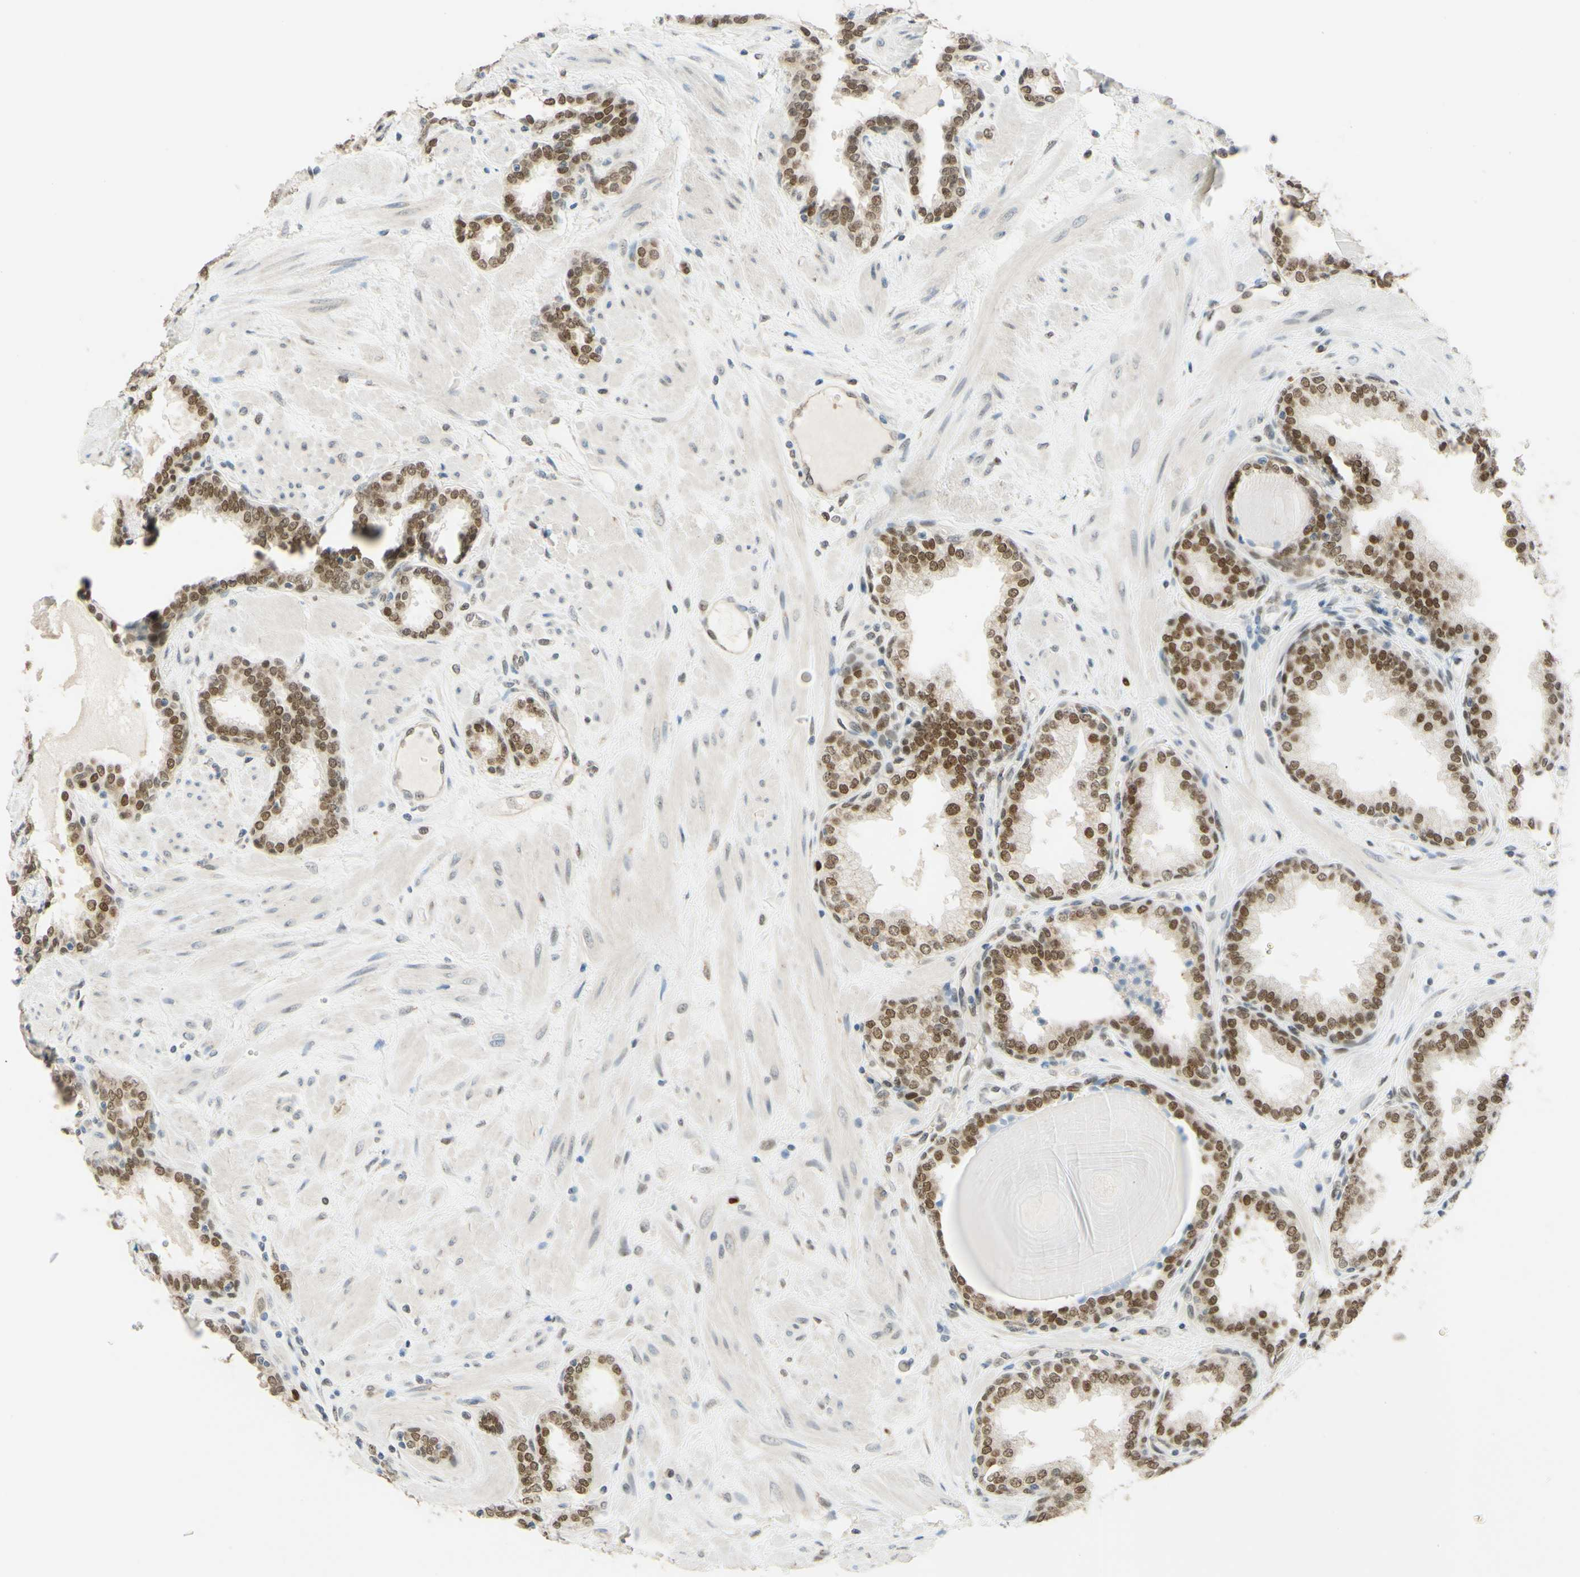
{"staining": {"intensity": "moderate", "quantity": ">75%", "location": "nuclear"}, "tissue": "prostate", "cell_type": "Glandular cells", "image_type": "normal", "snomed": [{"axis": "morphology", "description": "Normal tissue, NOS"}, {"axis": "topography", "description": "Prostate"}], "caption": "The image displays immunohistochemical staining of normal prostate. There is moderate nuclear staining is present in approximately >75% of glandular cells.", "gene": "POLB", "patient": {"sex": "male", "age": 51}}